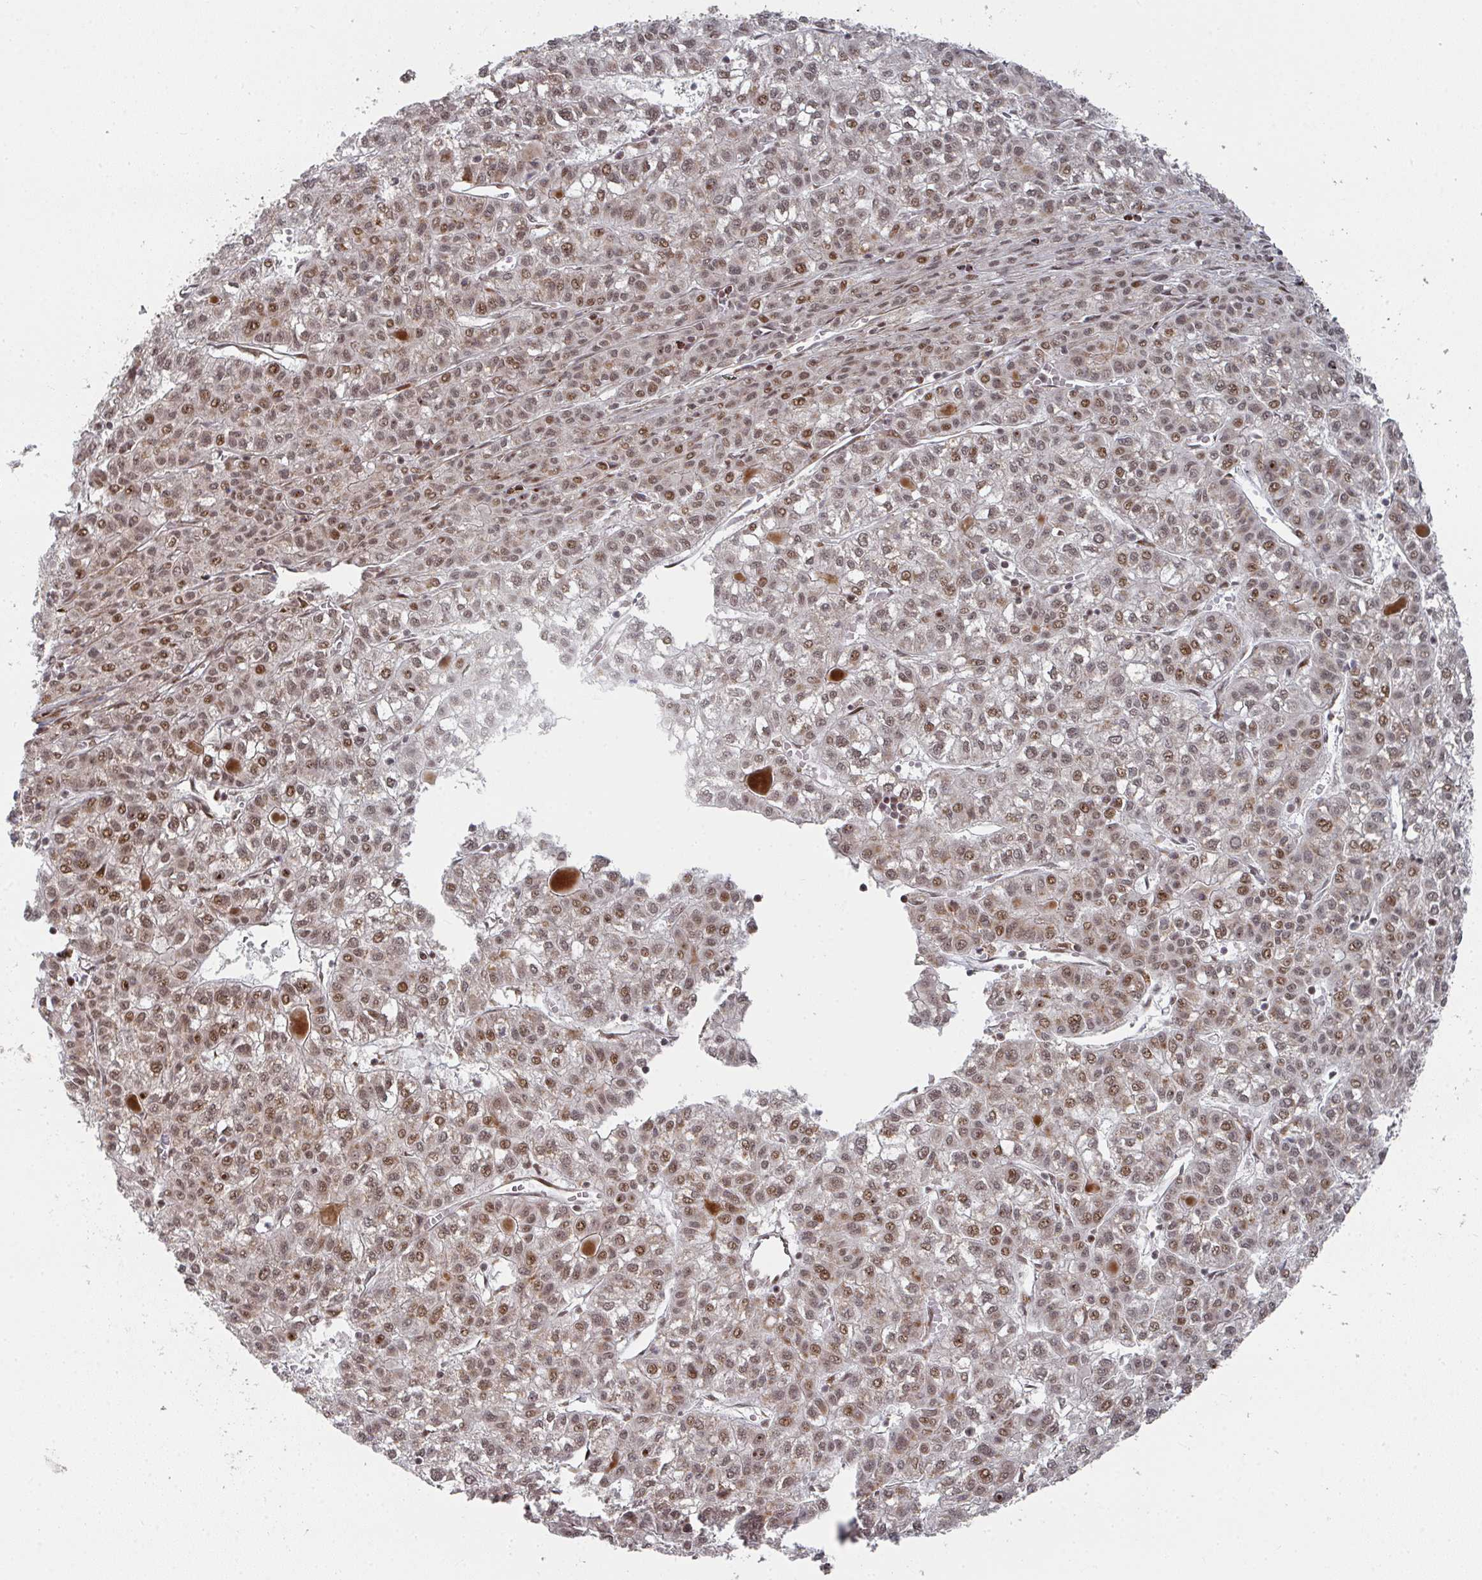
{"staining": {"intensity": "moderate", "quantity": ">75%", "location": "nuclear"}, "tissue": "liver cancer", "cell_type": "Tumor cells", "image_type": "cancer", "snomed": [{"axis": "morphology", "description": "Carcinoma, Hepatocellular, NOS"}, {"axis": "topography", "description": "Liver"}], "caption": "A brown stain labels moderate nuclear staining of a protein in liver hepatocellular carcinoma tumor cells.", "gene": "RBBP5", "patient": {"sex": "female", "age": 43}}